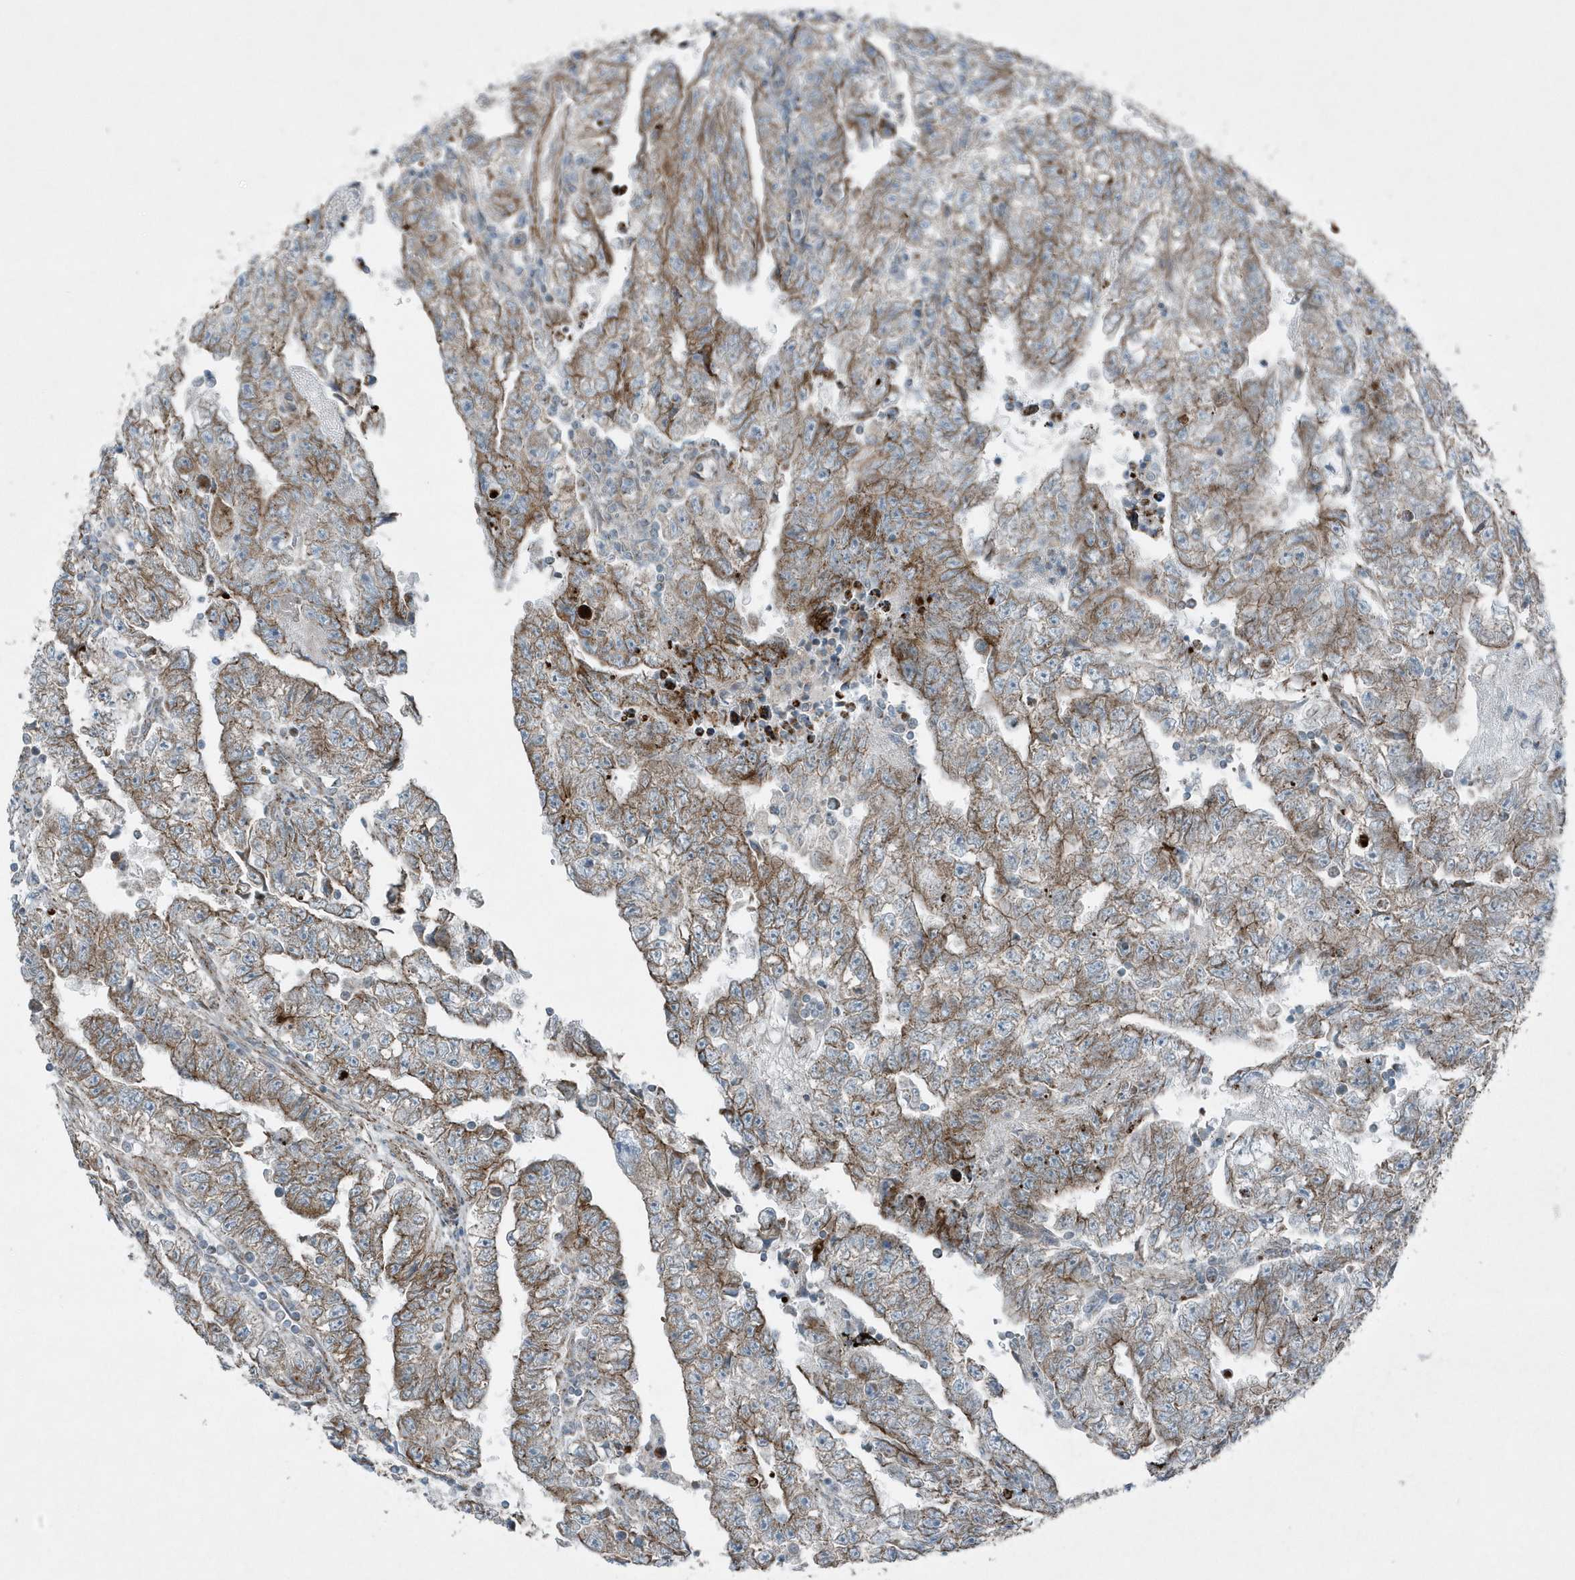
{"staining": {"intensity": "moderate", "quantity": ">75%", "location": "cytoplasmic/membranous"}, "tissue": "testis cancer", "cell_type": "Tumor cells", "image_type": "cancer", "snomed": [{"axis": "morphology", "description": "Carcinoma, Embryonal, NOS"}, {"axis": "topography", "description": "Testis"}], "caption": "Immunohistochemistry of testis embryonal carcinoma demonstrates medium levels of moderate cytoplasmic/membranous staining in approximately >75% of tumor cells. (brown staining indicates protein expression, while blue staining denotes nuclei).", "gene": "GCC2", "patient": {"sex": "male", "age": 25}}